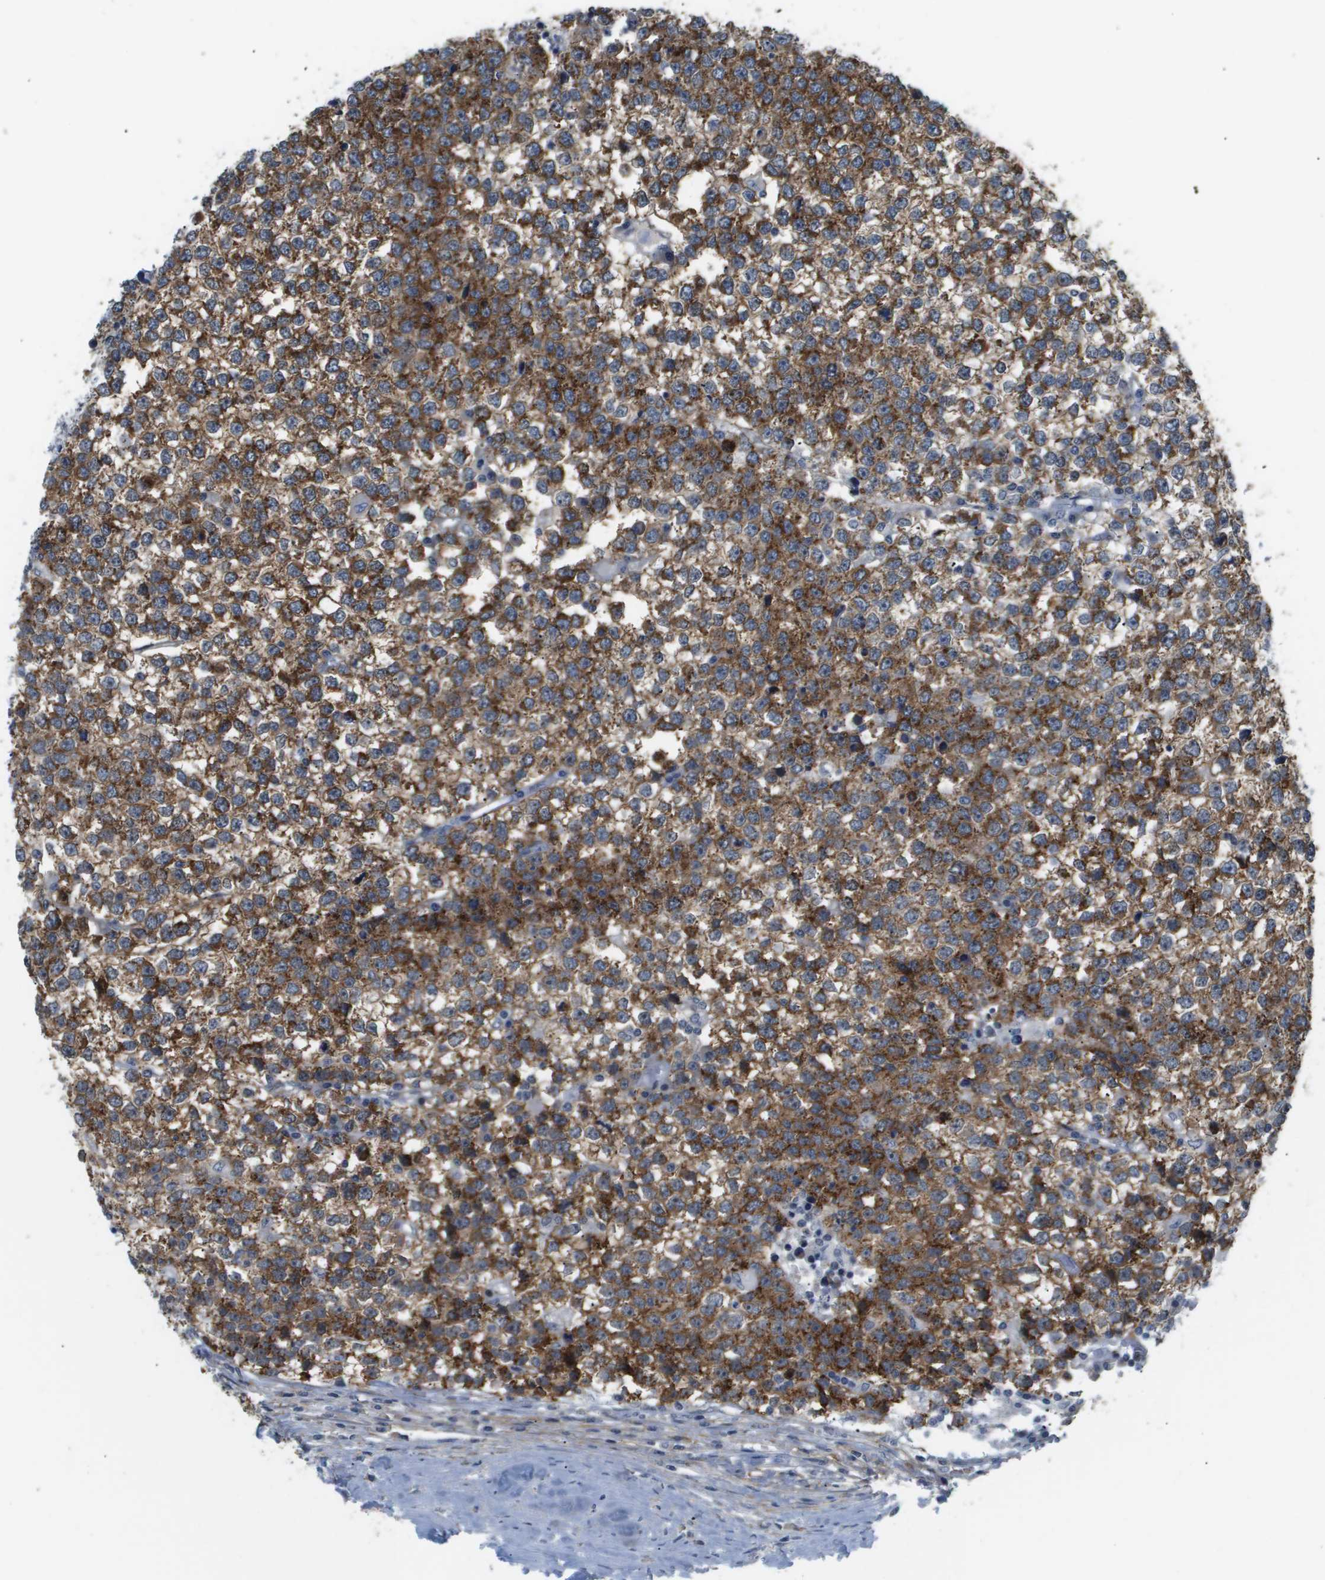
{"staining": {"intensity": "strong", "quantity": ">75%", "location": "cytoplasmic/membranous"}, "tissue": "testis cancer", "cell_type": "Tumor cells", "image_type": "cancer", "snomed": [{"axis": "morphology", "description": "Seminoma, NOS"}, {"axis": "topography", "description": "Testis"}], "caption": "A high-resolution histopathology image shows immunohistochemistry (IHC) staining of seminoma (testis), which shows strong cytoplasmic/membranous staining in approximately >75% of tumor cells. (DAB IHC with brightfield microscopy, high magnification).", "gene": "OTUD5", "patient": {"sex": "male", "age": 65}}